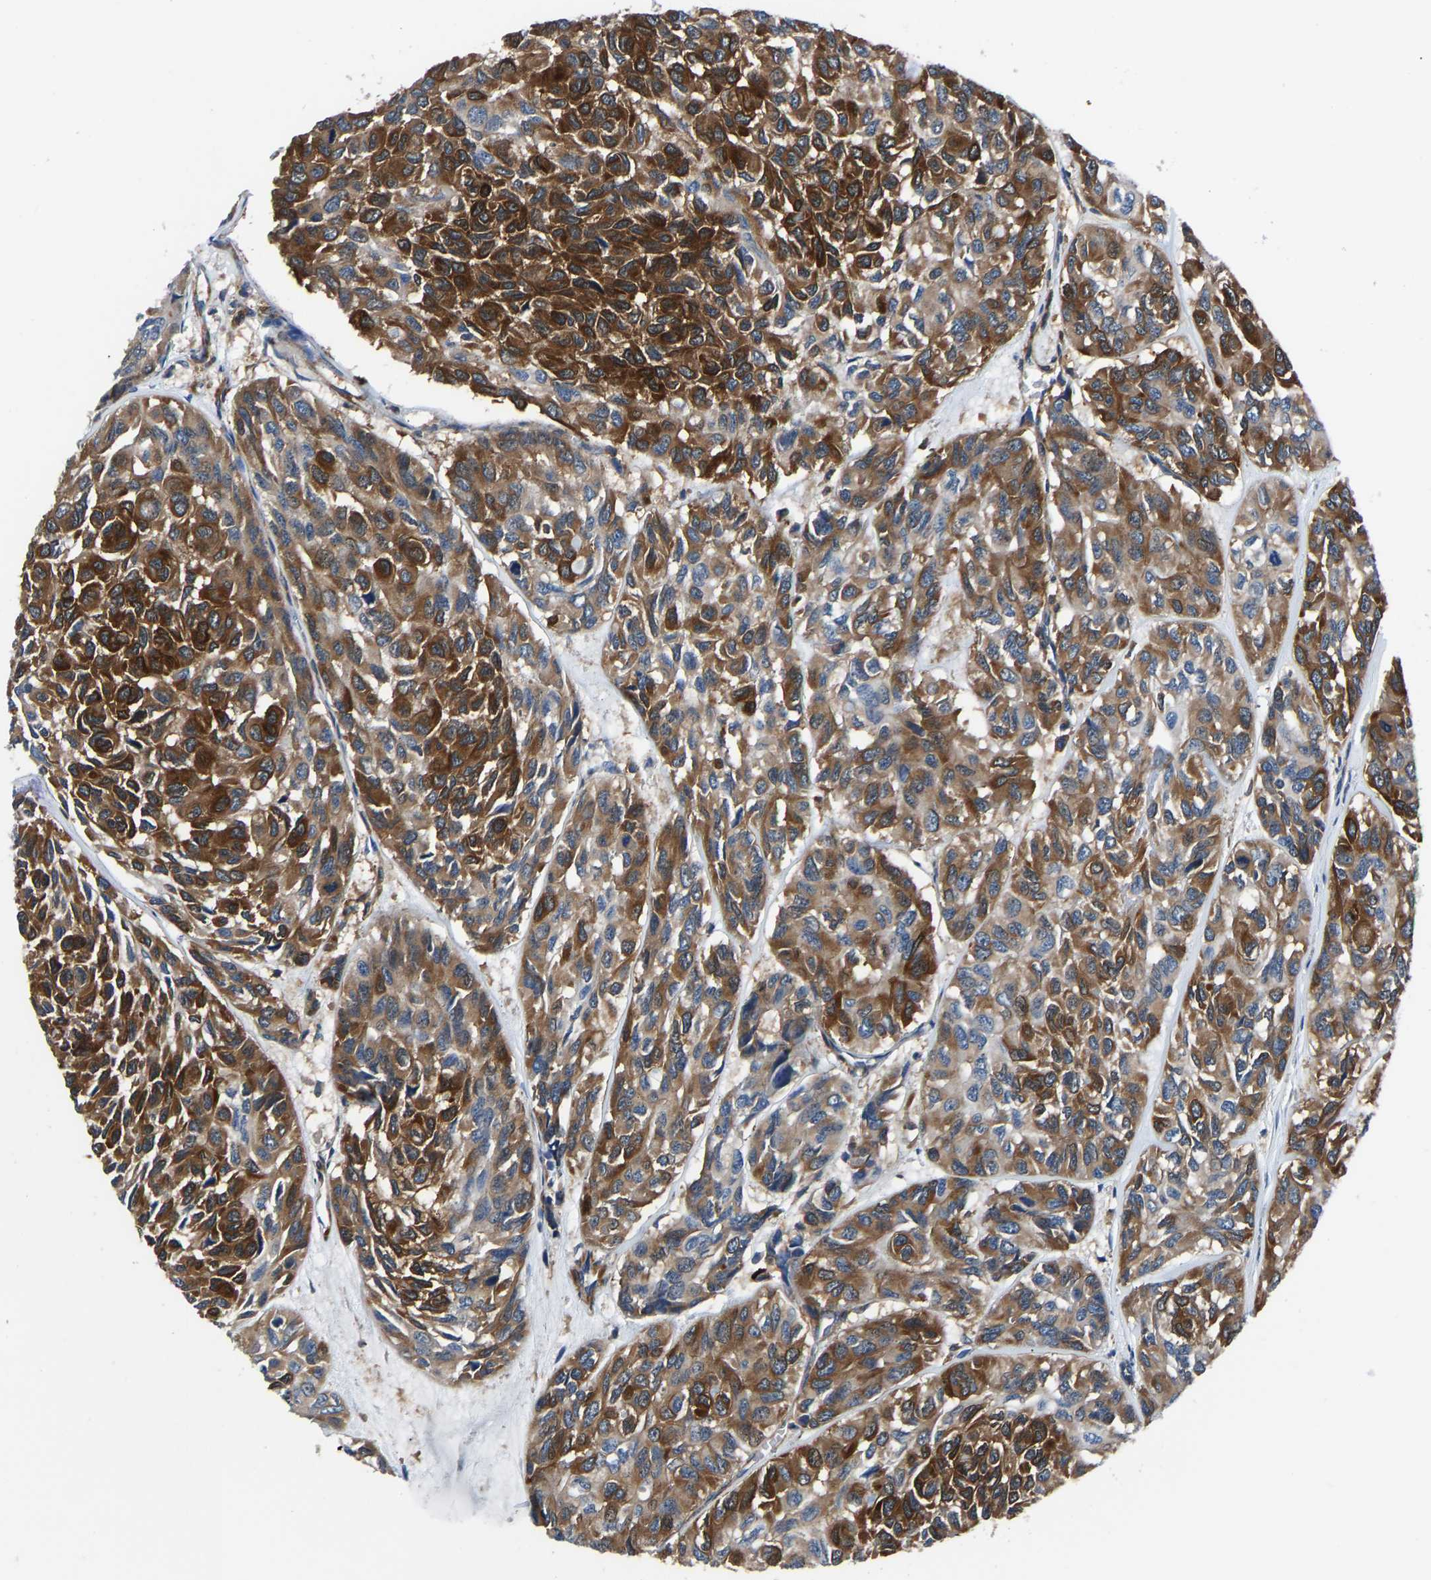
{"staining": {"intensity": "strong", "quantity": ">75%", "location": "cytoplasmic/membranous"}, "tissue": "head and neck cancer", "cell_type": "Tumor cells", "image_type": "cancer", "snomed": [{"axis": "morphology", "description": "Adenocarcinoma, NOS"}, {"axis": "topography", "description": "Salivary gland, NOS"}, {"axis": "topography", "description": "Head-Neck"}], "caption": "There is high levels of strong cytoplasmic/membranous expression in tumor cells of adenocarcinoma (head and neck), as demonstrated by immunohistochemical staining (brown color).", "gene": "PRKAR1A", "patient": {"sex": "female", "age": 76}}